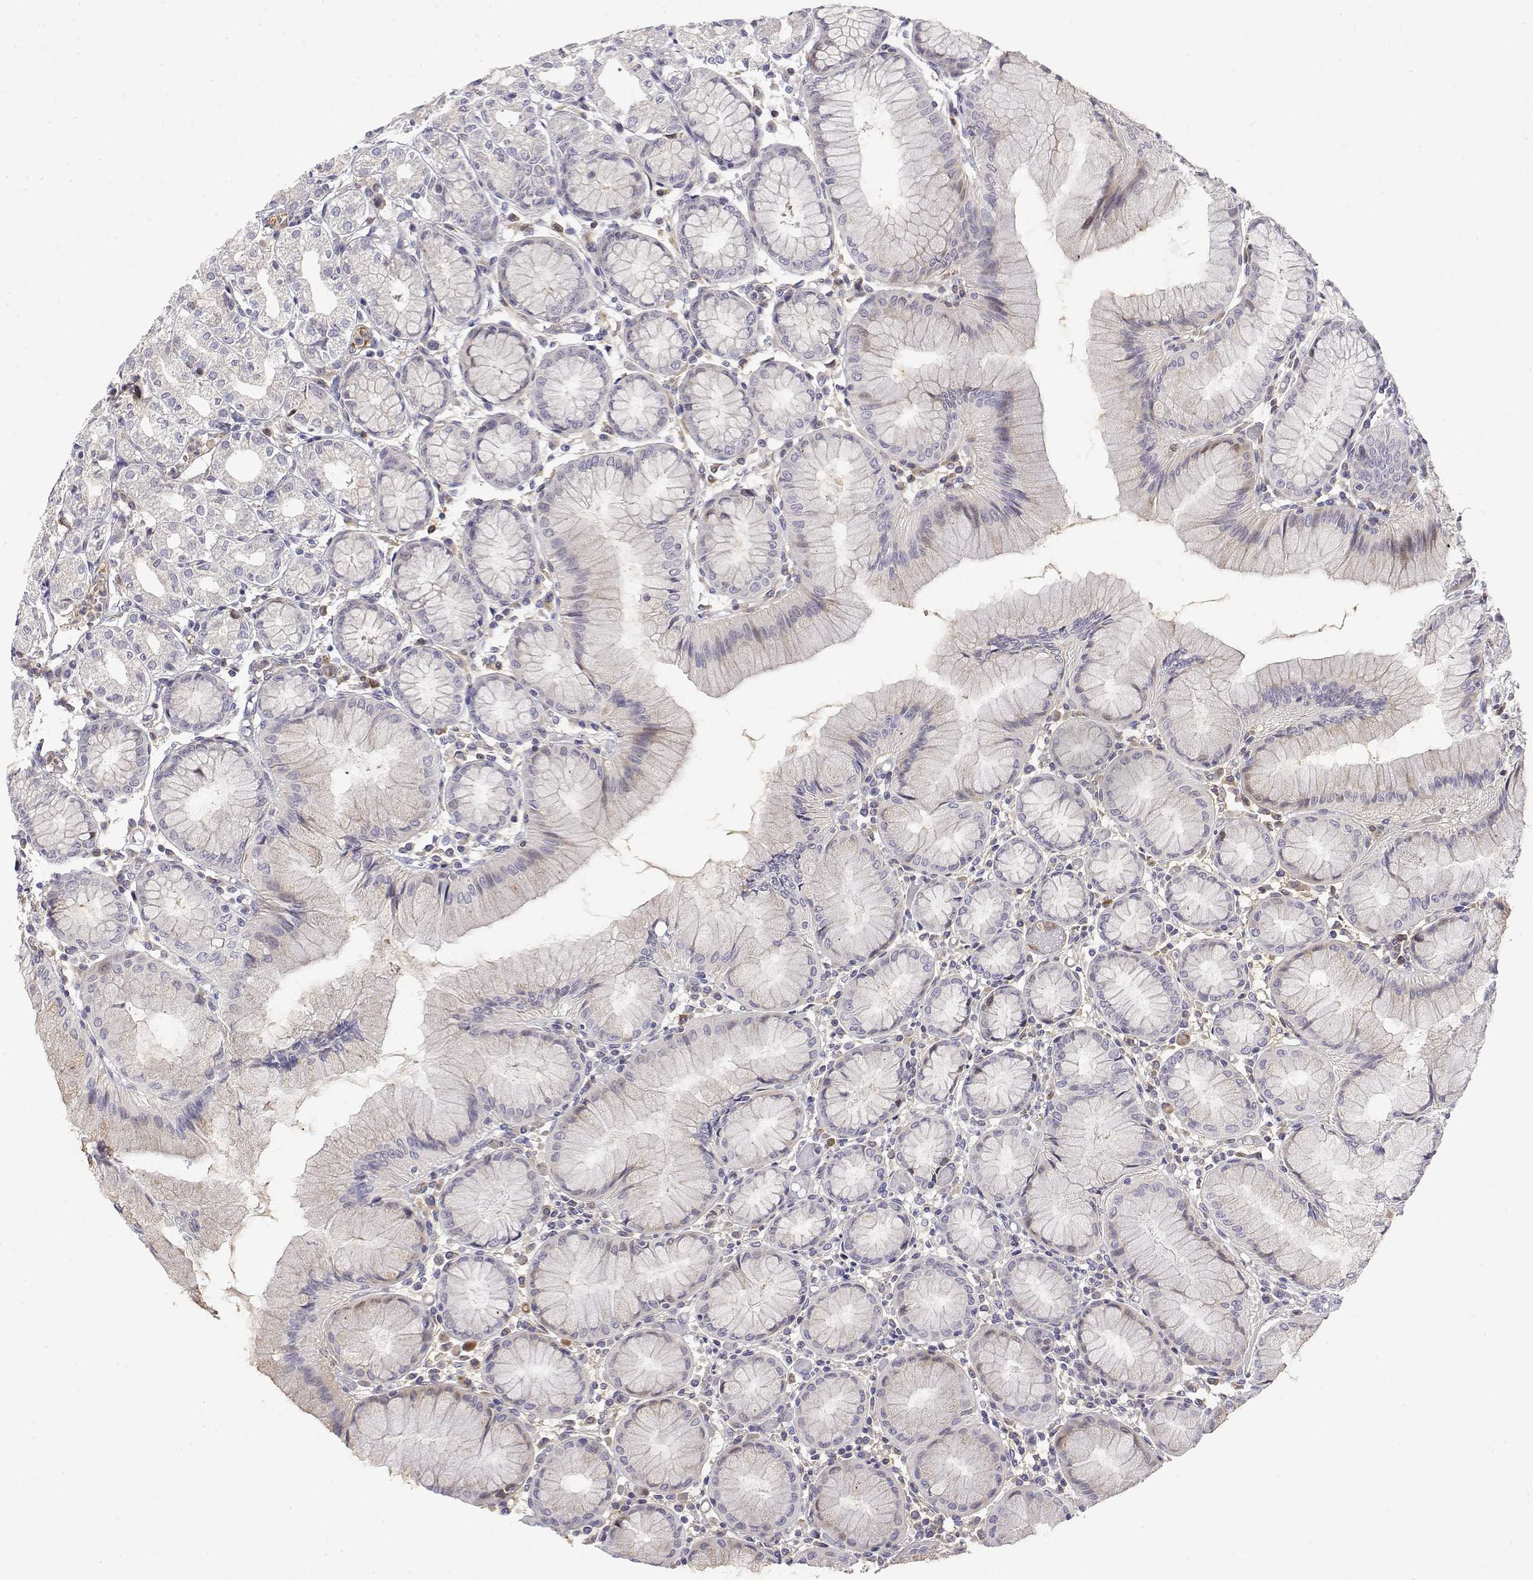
{"staining": {"intensity": "weak", "quantity": "<25%", "location": "cytoplasmic/membranous"}, "tissue": "stomach", "cell_type": "Glandular cells", "image_type": "normal", "snomed": [{"axis": "morphology", "description": "Normal tissue, NOS"}, {"axis": "topography", "description": "Stomach"}], "caption": "Immunohistochemistry (IHC) micrograph of unremarkable stomach: human stomach stained with DAB (3,3'-diaminobenzidine) reveals no significant protein expression in glandular cells.", "gene": "IGFBP4", "patient": {"sex": "female", "age": 57}}